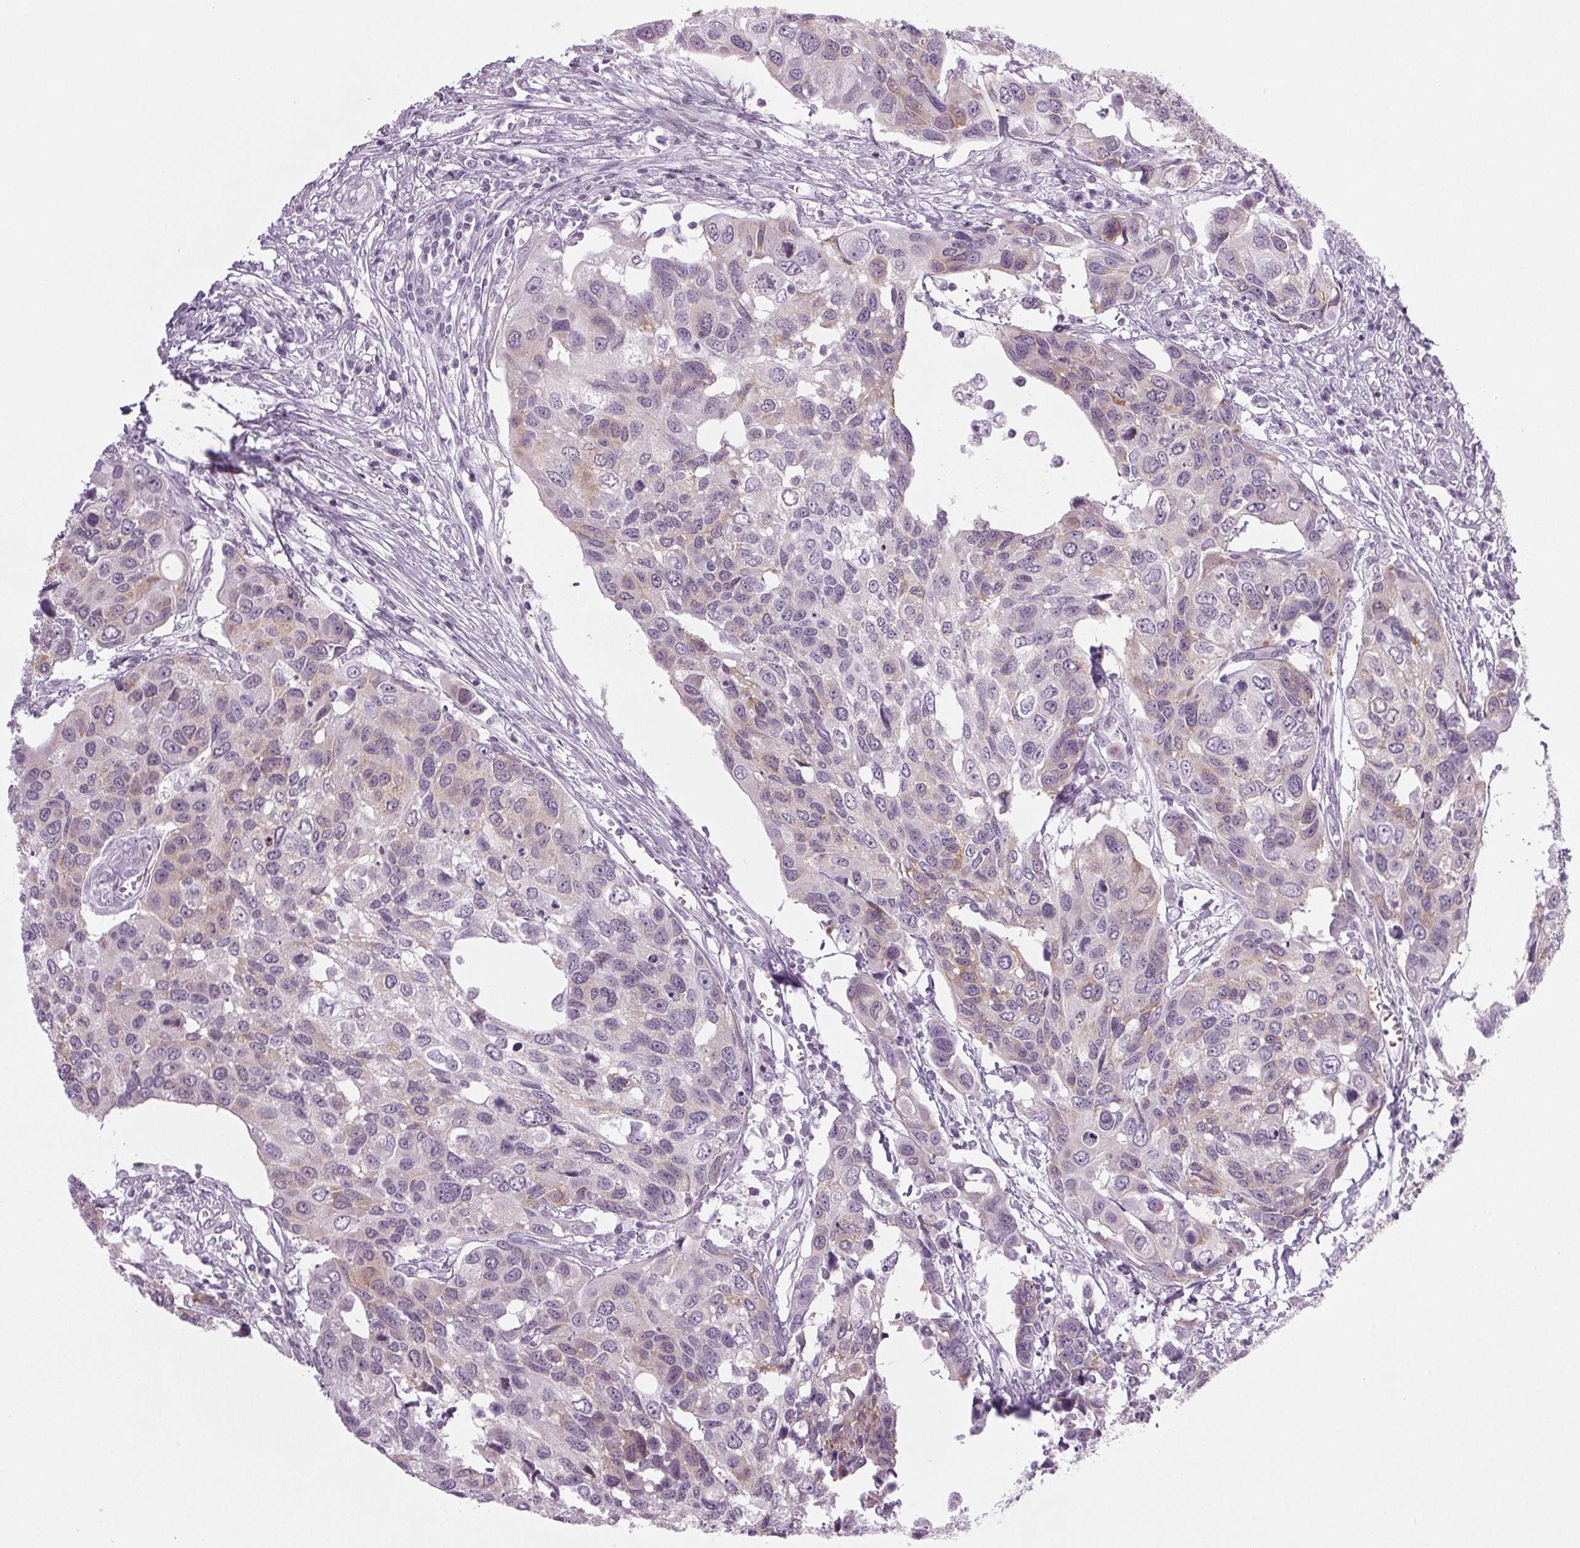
{"staining": {"intensity": "weak", "quantity": "<25%", "location": "cytoplasmic/membranous"}, "tissue": "urothelial cancer", "cell_type": "Tumor cells", "image_type": "cancer", "snomed": [{"axis": "morphology", "description": "Urothelial carcinoma, High grade"}, {"axis": "topography", "description": "Urinary bladder"}], "caption": "Tumor cells are negative for brown protein staining in urothelial carcinoma (high-grade).", "gene": "IGF2BP1", "patient": {"sex": "male", "age": 60}}